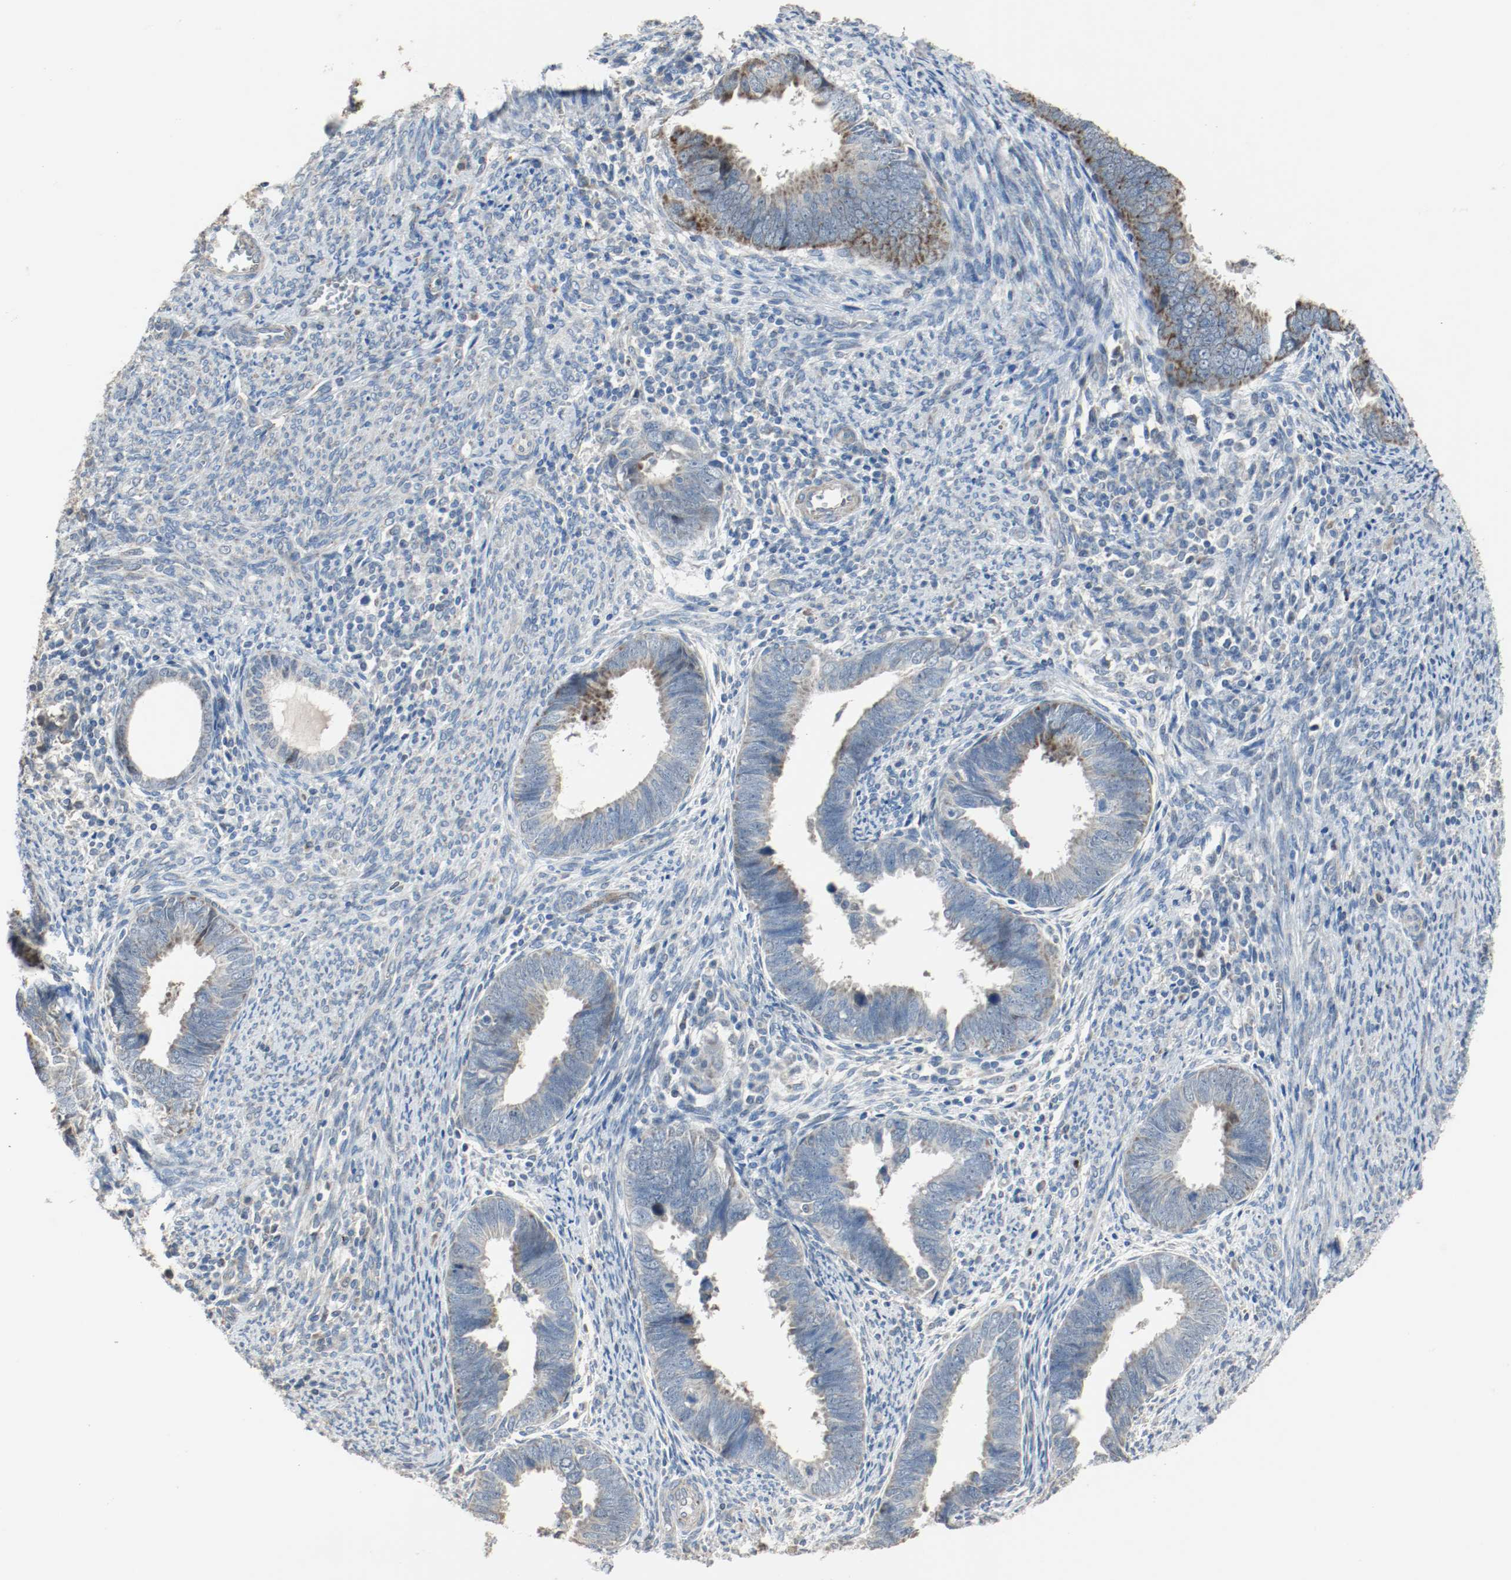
{"staining": {"intensity": "strong", "quantity": ">75%", "location": "cytoplasmic/membranous"}, "tissue": "endometrial cancer", "cell_type": "Tumor cells", "image_type": "cancer", "snomed": [{"axis": "morphology", "description": "Adenocarcinoma, NOS"}, {"axis": "topography", "description": "Endometrium"}], "caption": "Immunohistochemistry (IHC) (DAB (3,3'-diaminobenzidine)) staining of endometrial cancer displays strong cytoplasmic/membranous protein positivity in approximately >75% of tumor cells. (IHC, brightfield microscopy, high magnification).", "gene": "ALDH4A1", "patient": {"sex": "female", "age": 75}}